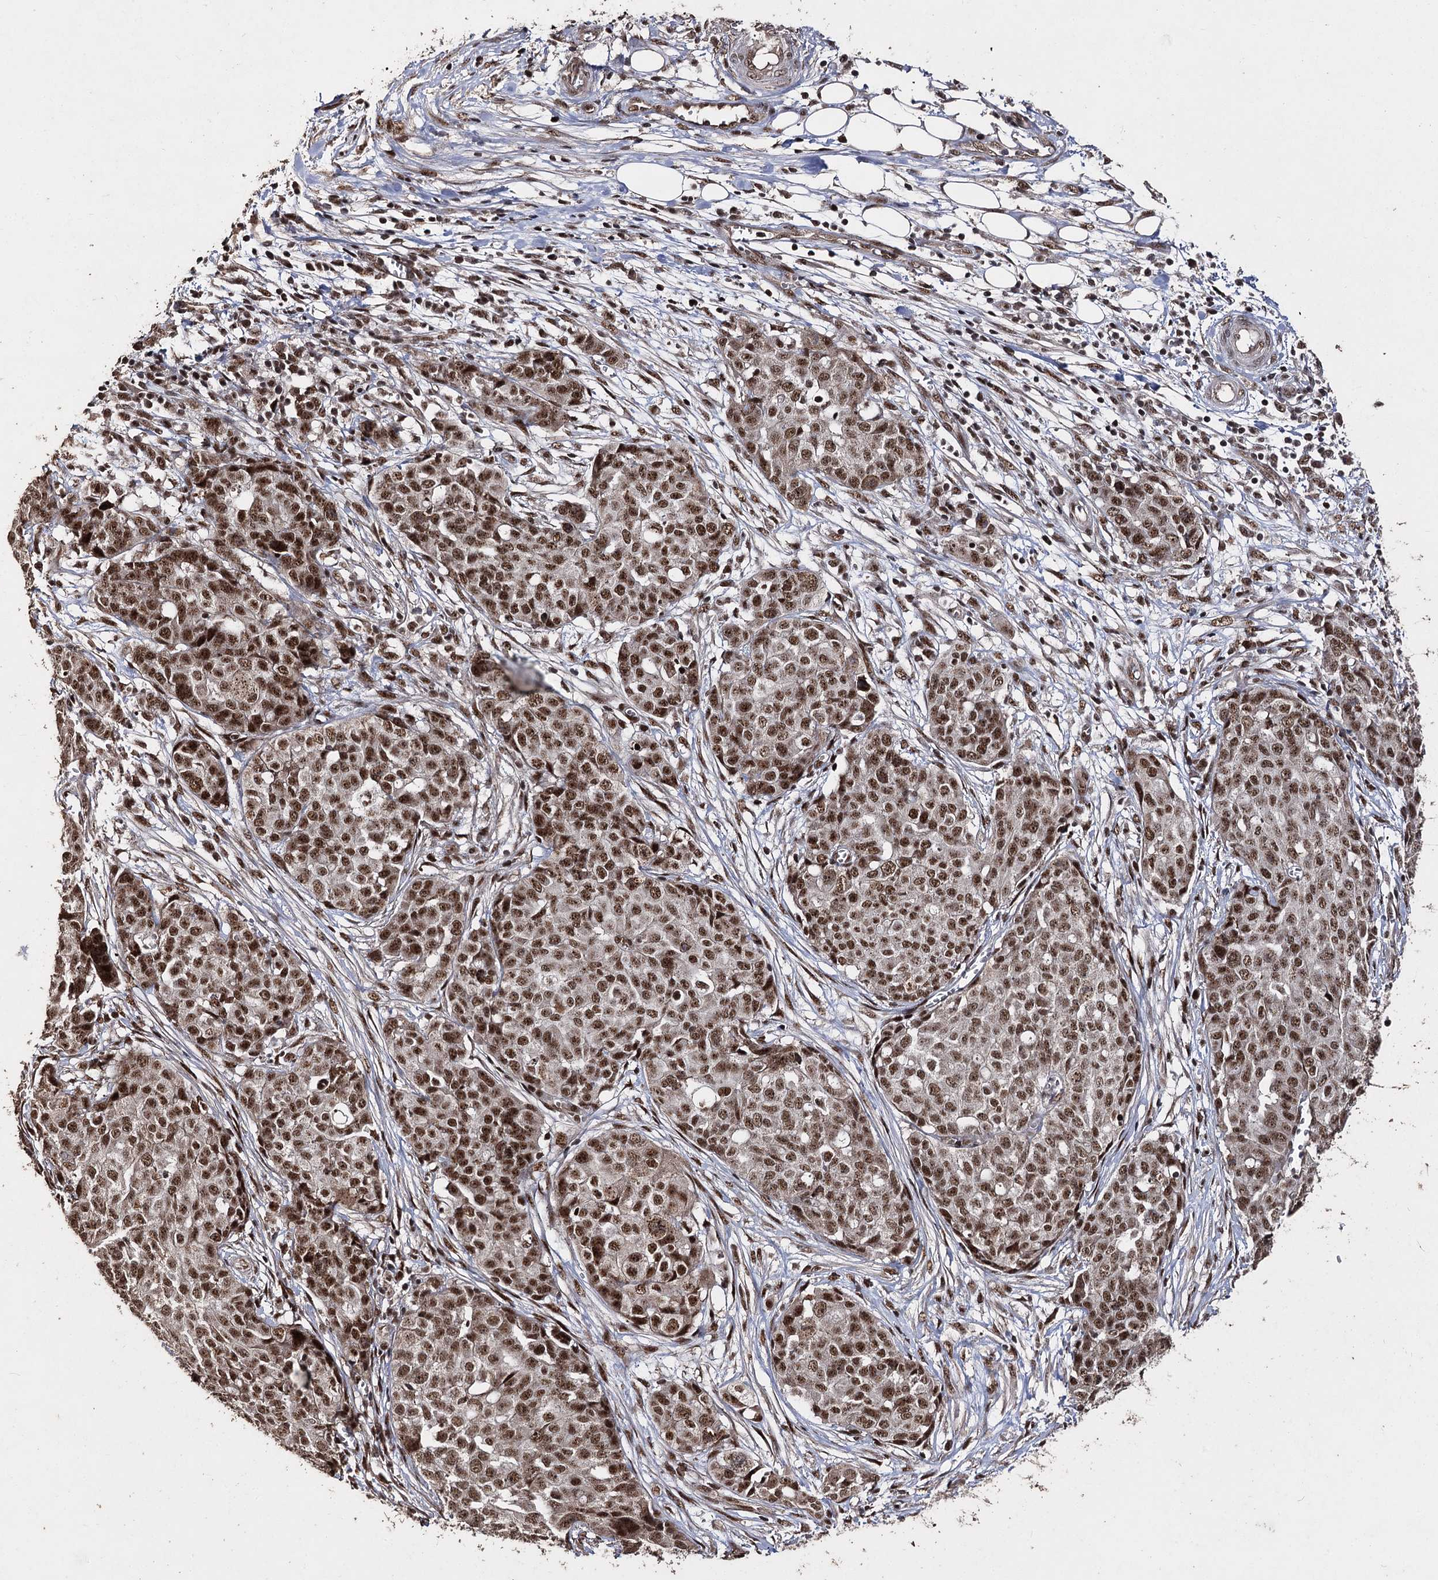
{"staining": {"intensity": "strong", "quantity": ">75%", "location": "nuclear"}, "tissue": "ovarian cancer", "cell_type": "Tumor cells", "image_type": "cancer", "snomed": [{"axis": "morphology", "description": "Cystadenocarcinoma, serous, NOS"}, {"axis": "topography", "description": "Soft tissue"}, {"axis": "topography", "description": "Ovary"}], "caption": "Ovarian cancer tissue reveals strong nuclear staining in about >75% of tumor cells", "gene": "U2SURP", "patient": {"sex": "female", "age": 57}}